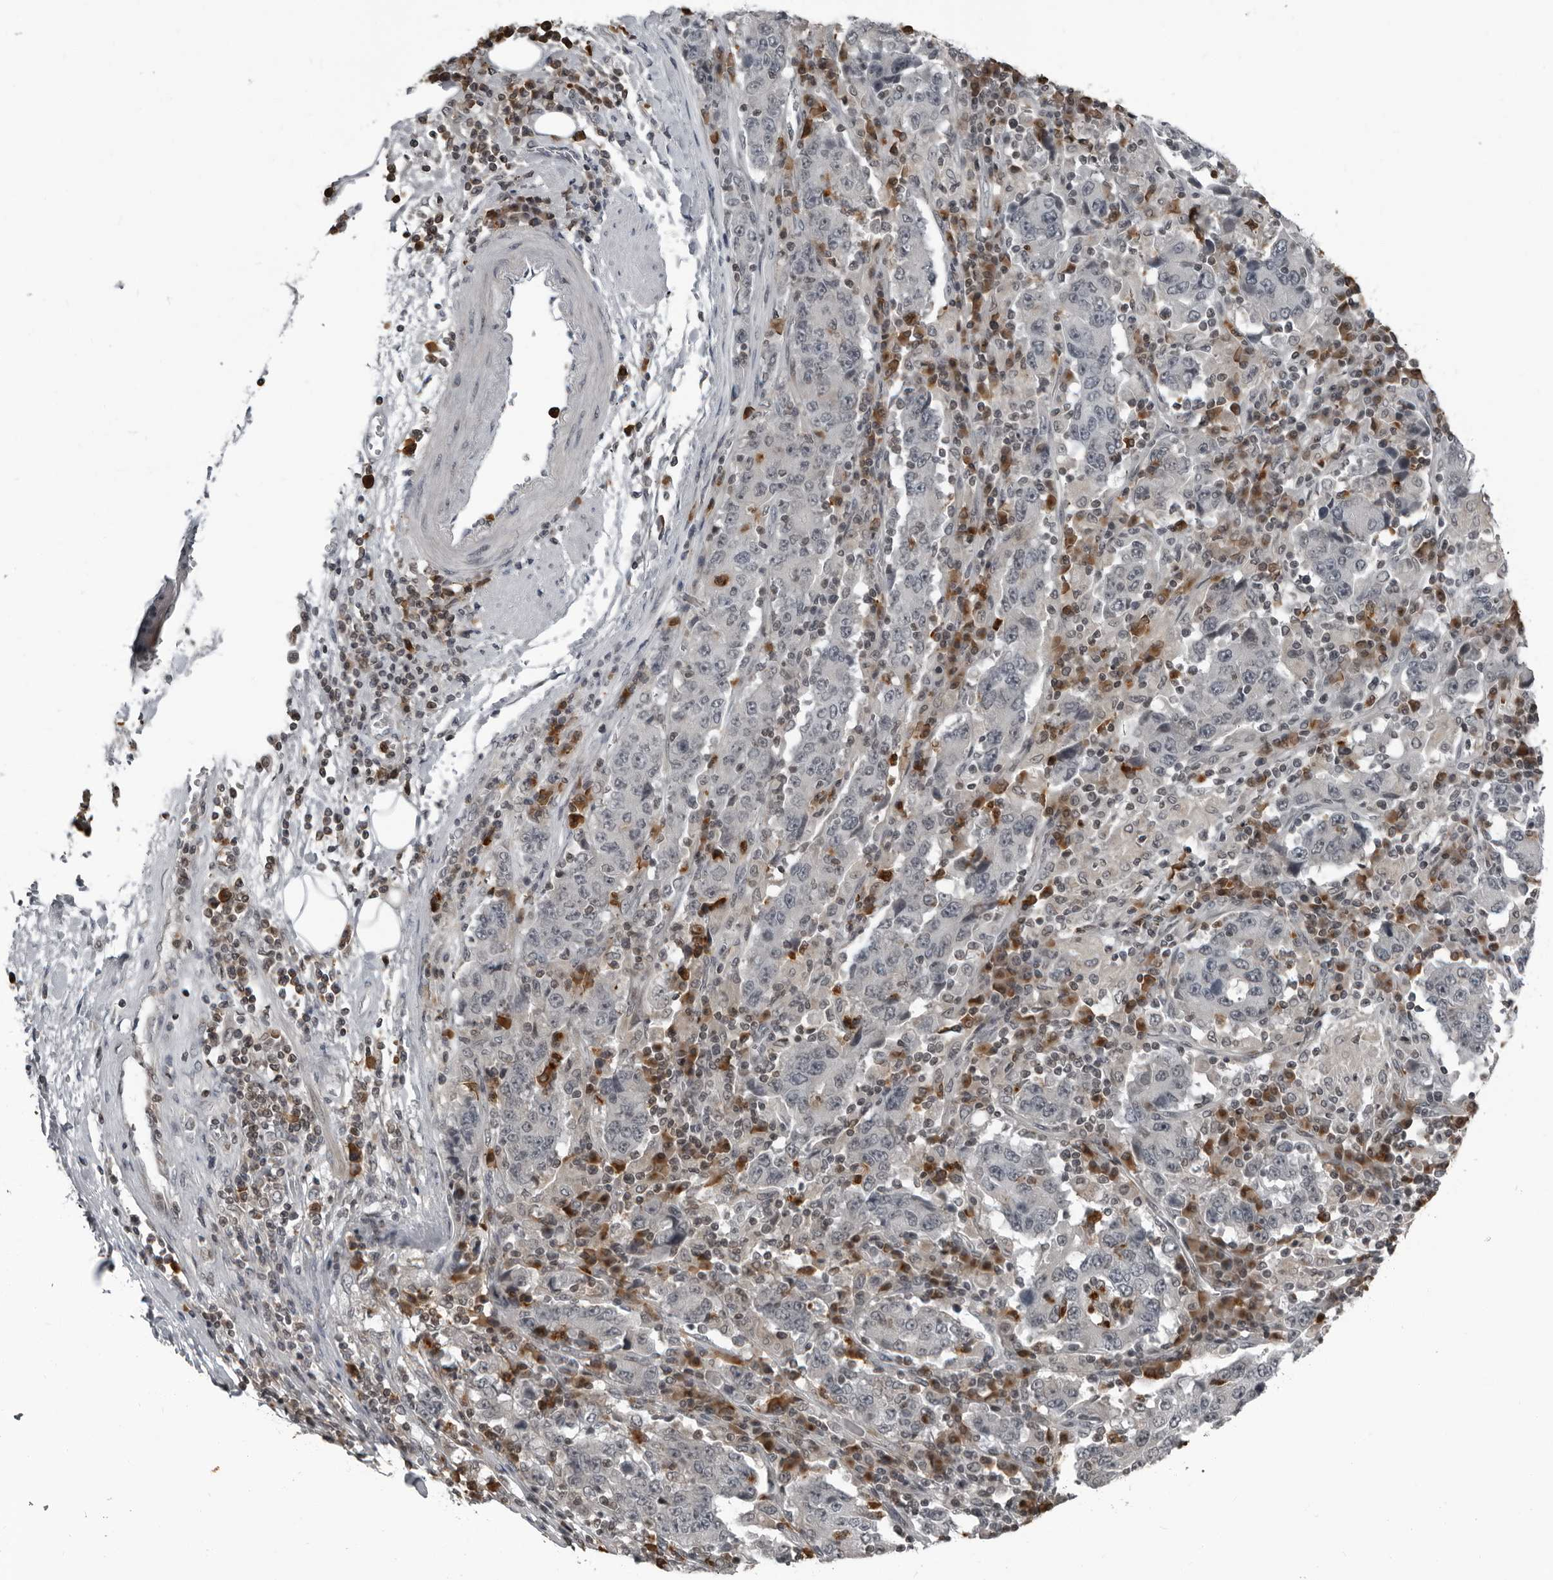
{"staining": {"intensity": "negative", "quantity": "none", "location": "none"}, "tissue": "stomach cancer", "cell_type": "Tumor cells", "image_type": "cancer", "snomed": [{"axis": "morphology", "description": "Normal tissue, NOS"}, {"axis": "morphology", "description": "Adenocarcinoma, NOS"}, {"axis": "topography", "description": "Stomach, upper"}, {"axis": "topography", "description": "Stomach"}], "caption": "Immunohistochemical staining of human stomach cancer (adenocarcinoma) demonstrates no significant staining in tumor cells.", "gene": "RTCA", "patient": {"sex": "male", "age": 59}}